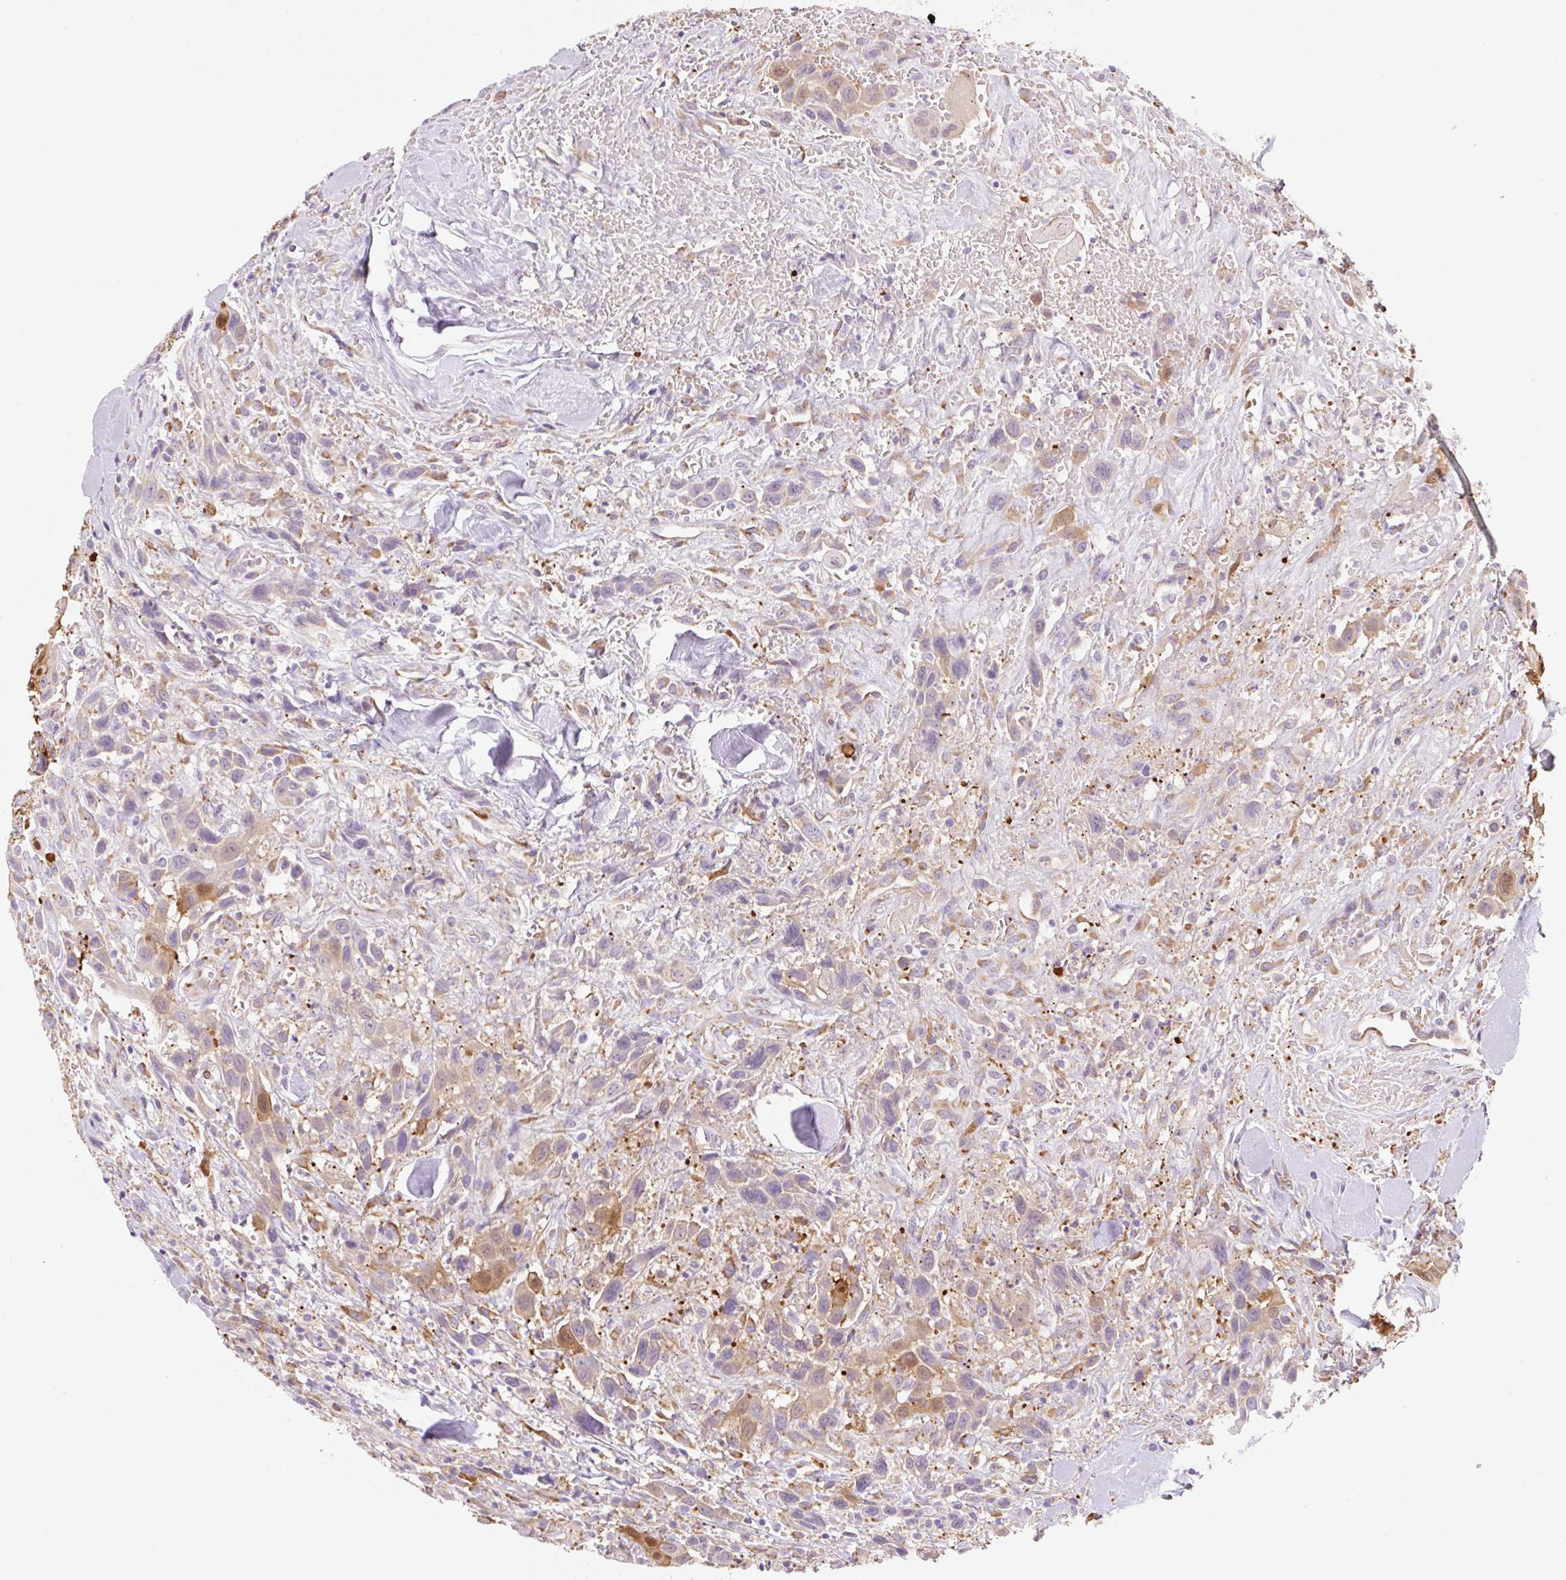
{"staining": {"intensity": "strong", "quantity": "<25%", "location": "cytoplasmic/membranous,nuclear"}, "tissue": "head and neck cancer", "cell_type": "Tumor cells", "image_type": "cancer", "snomed": [{"axis": "morphology", "description": "Squamous cell carcinoma, NOS"}, {"axis": "topography", "description": "Head-Neck"}], "caption": "This micrograph displays IHC staining of human head and neck cancer (squamous cell carcinoma), with medium strong cytoplasmic/membranous and nuclear positivity in about <25% of tumor cells.", "gene": "FABP5", "patient": {"sex": "male", "age": 81}}